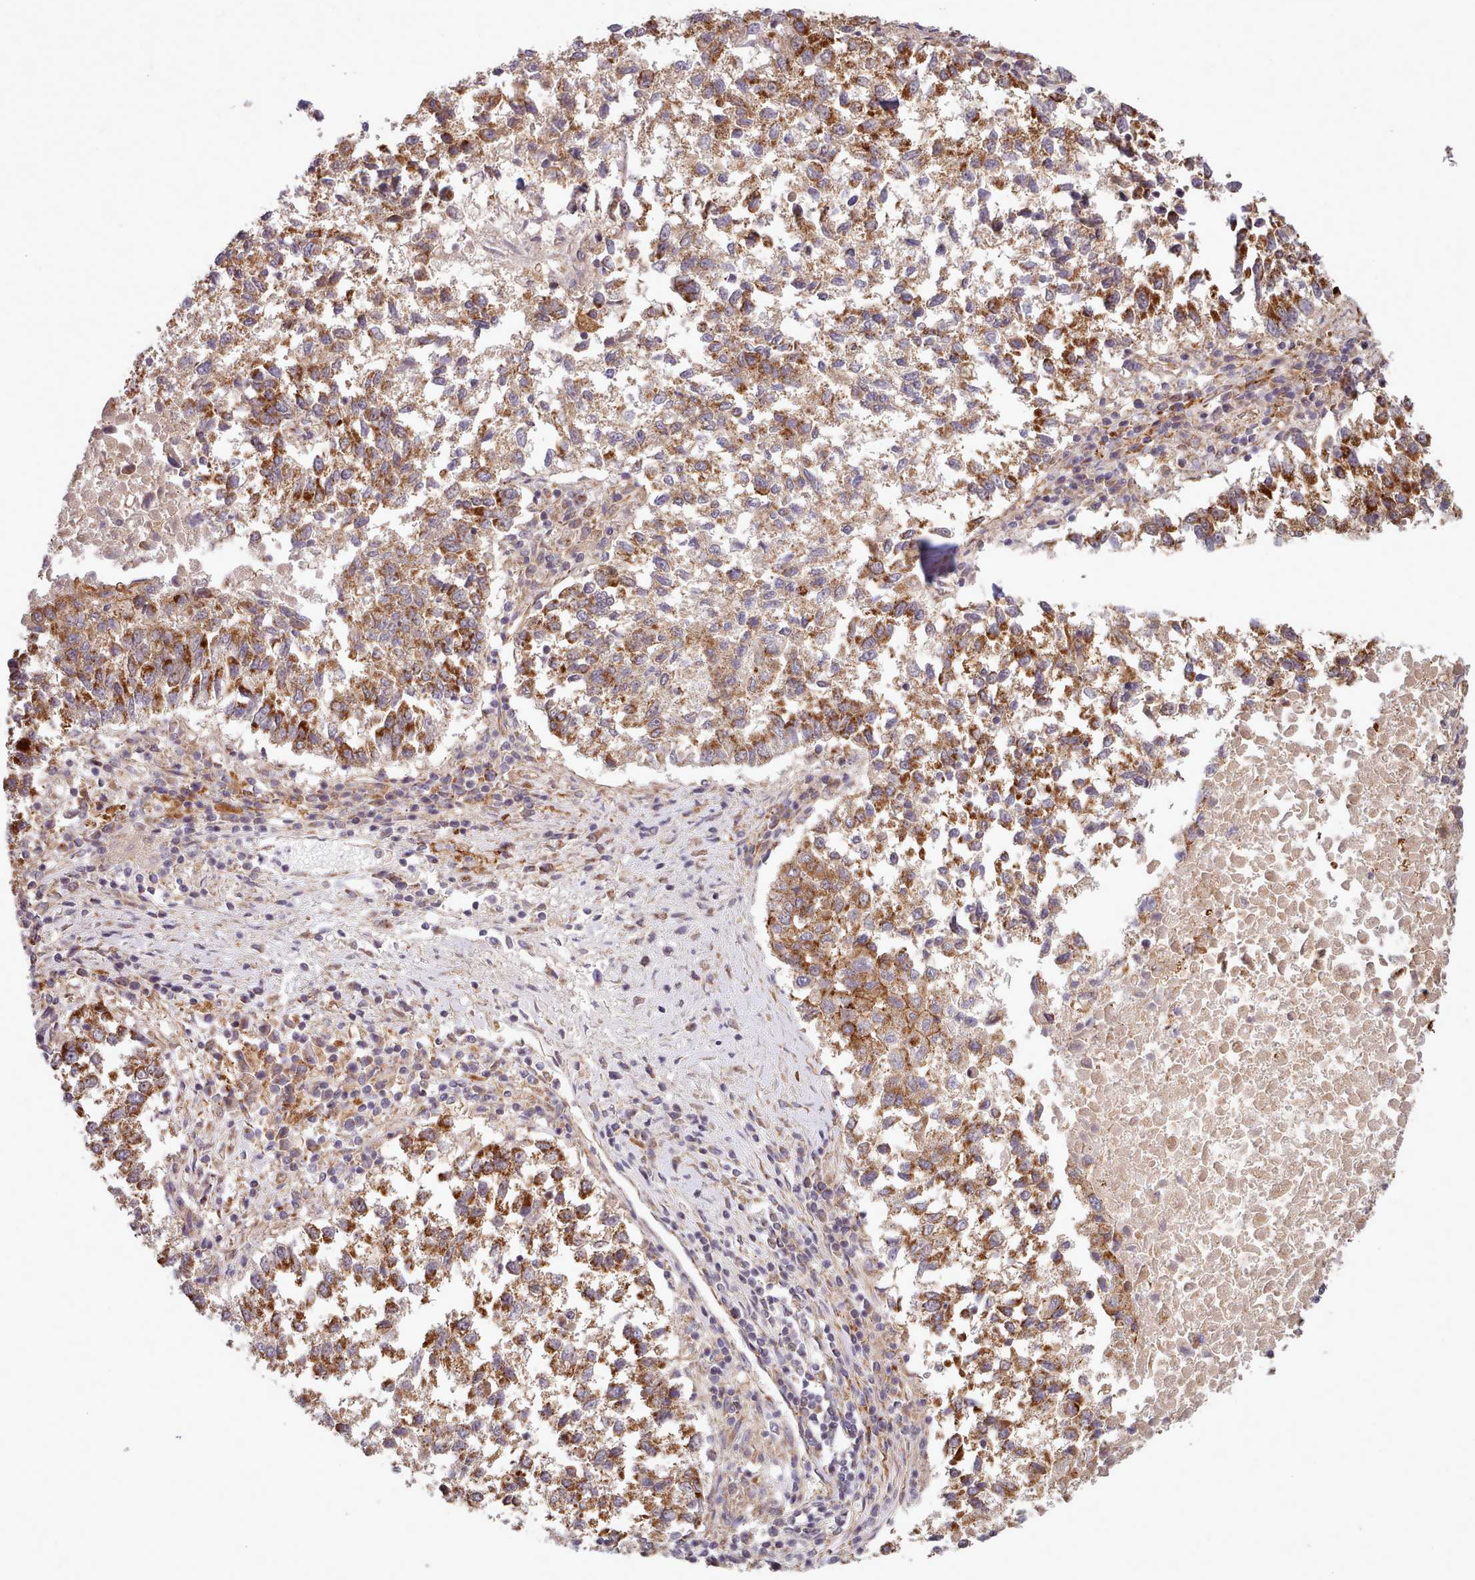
{"staining": {"intensity": "strong", "quantity": ">75%", "location": "cytoplasmic/membranous"}, "tissue": "lung cancer", "cell_type": "Tumor cells", "image_type": "cancer", "snomed": [{"axis": "morphology", "description": "Squamous cell carcinoma, NOS"}, {"axis": "topography", "description": "Lung"}], "caption": "Lung squamous cell carcinoma tissue exhibits strong cytoplasmic/membranous expression in about >75% of tumor cells, visualized by immunohistochemistry.", "gene": "MRPL46", "patient": {"sex": "male", "age": 73}}